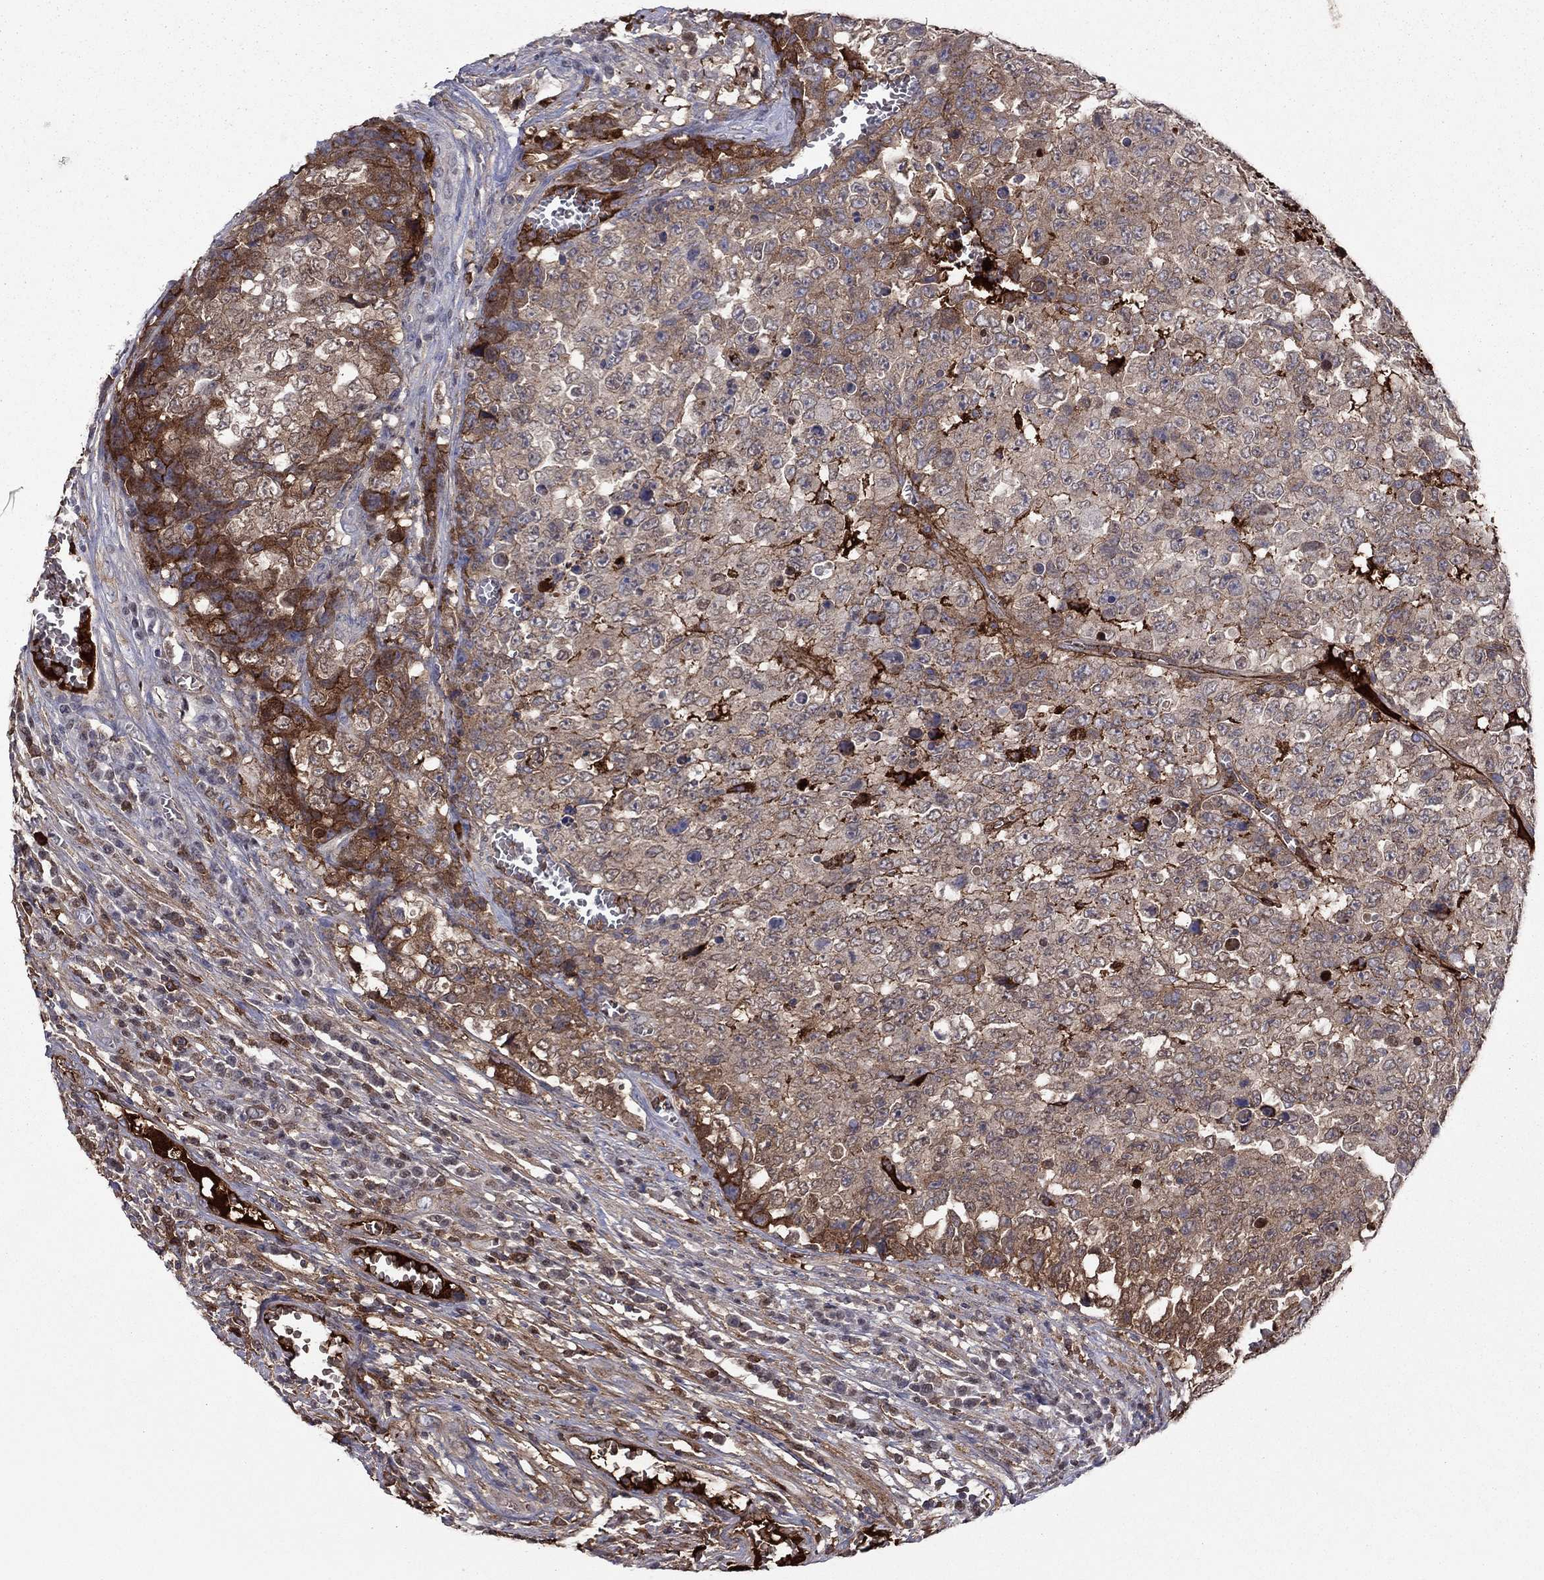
{"staining": {"intensity": "strong", "quantity": "<25%", "location": "cytoplasmic/membranous"}, "tissue": "testis cancer", "cell_type": "Tumor cells", "image_type": "cancer", "snomed": [{"axis": "morphology", "description": "Carcinoma, Embryonal, NOS"}, {"axis": "topography", "description": "Testis"}], "caption": "Human testis cancer stained with a protein marker shows strong staining in tumor cells.", "gene": "HPX", "patient": {"sex": "male", "age": 23}}